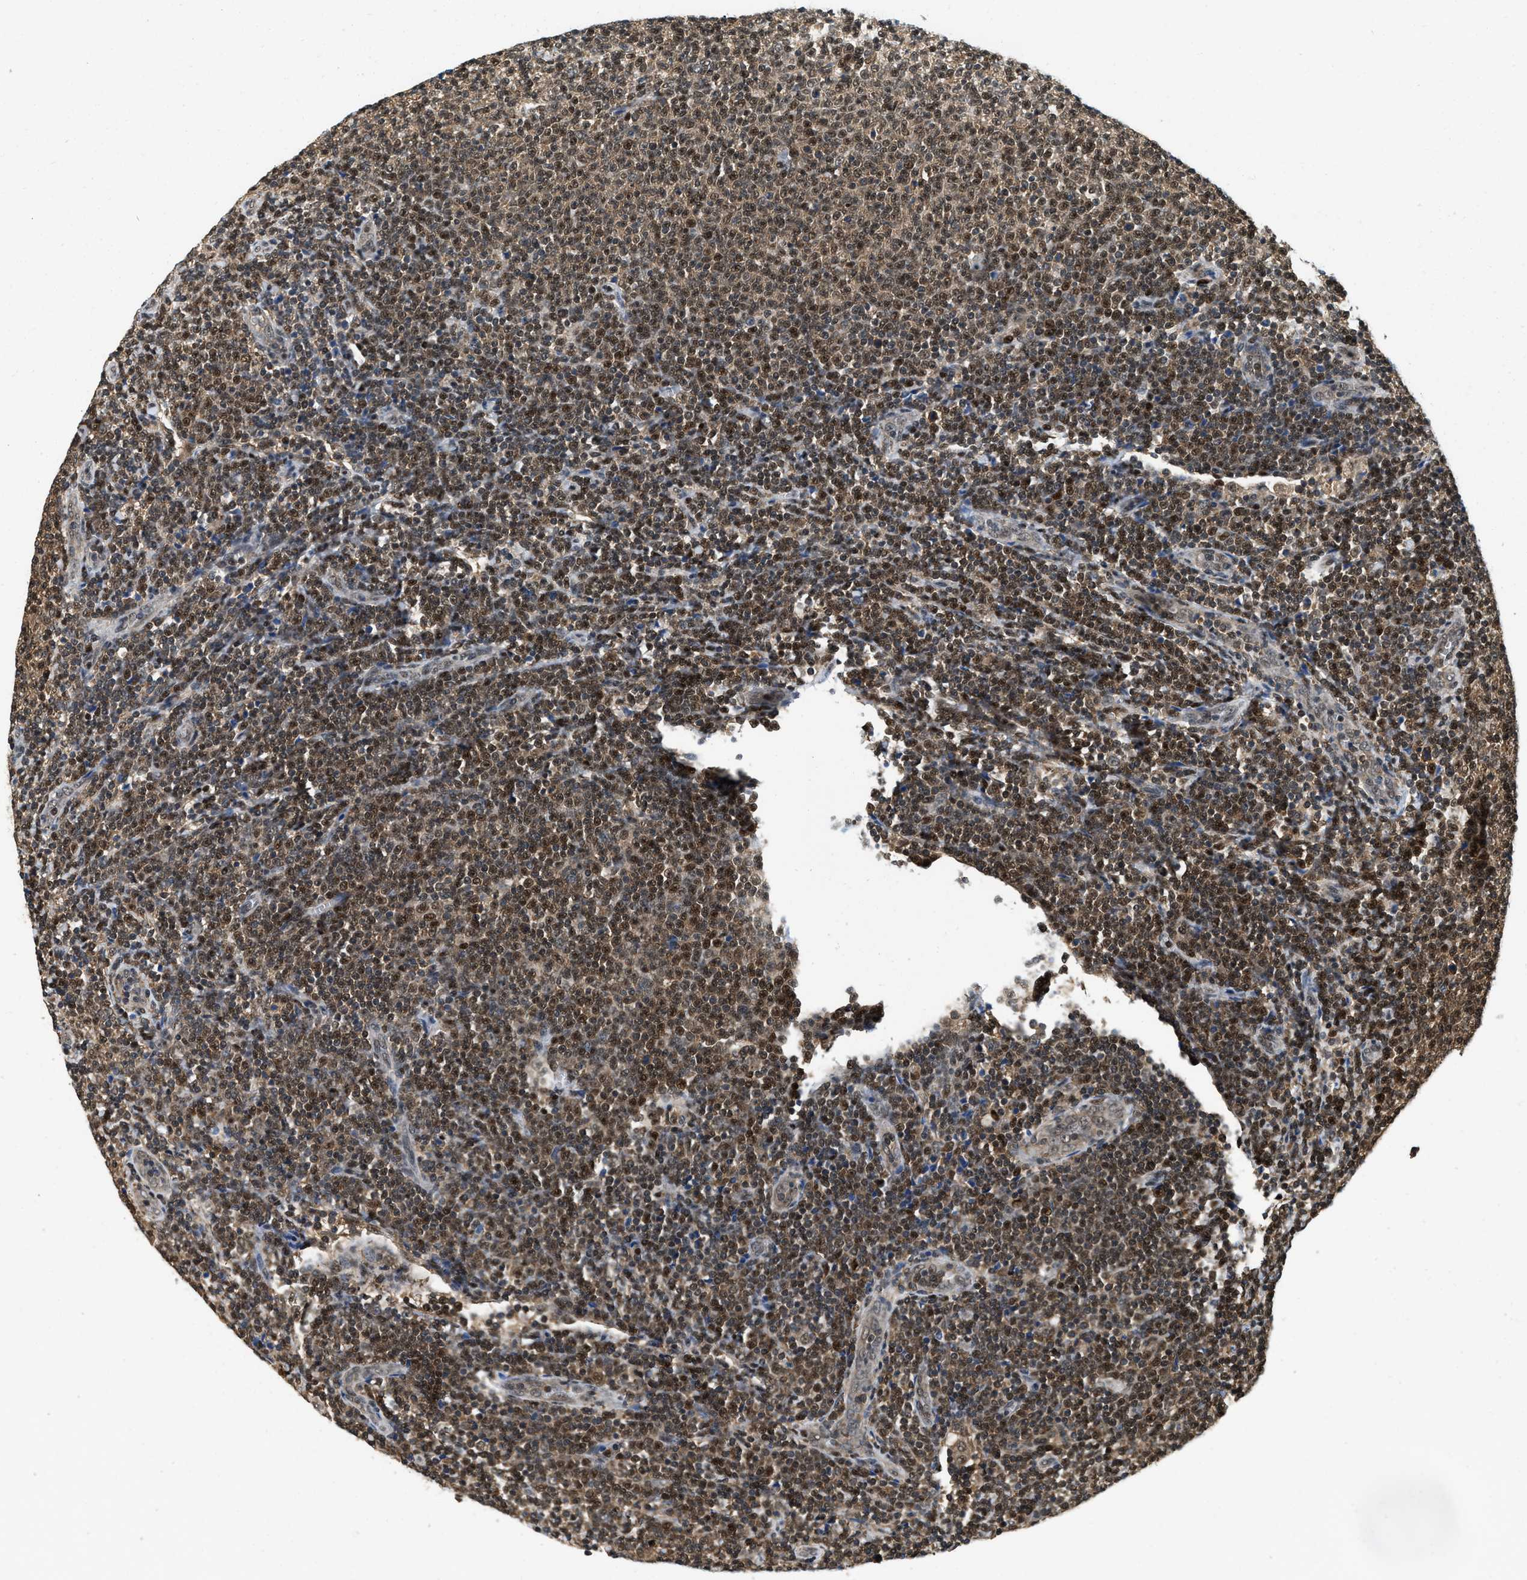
{"staining": {"intensity": "moderate", "quantity": ">75%", "location": "cytoplasmic/membranous,nuclear"}, "tissue": "lymphoma", "cell_type": "Tumor cells", "image_type": "cancer", "snomed": [{"axis": "morphology", "description": "Malignant lymphoma, non-Hodgkin's type, Low grade"}, {"axis": "topography", "description": "Lymph node"}], "caption": "Immunohistochemistry micrograph of neoplastic tissue: lymphoma stained using immunohistochemistry exhibits medium levels of moderate protein expression localized specifically in the cytoplasmic/membranous and nuclear of tumor cells, appearing as a cytoplasmic/membranous and nuclear brown color.", "gene": "ATF7IP", "patient": {"sex": "male", "age": 66}}